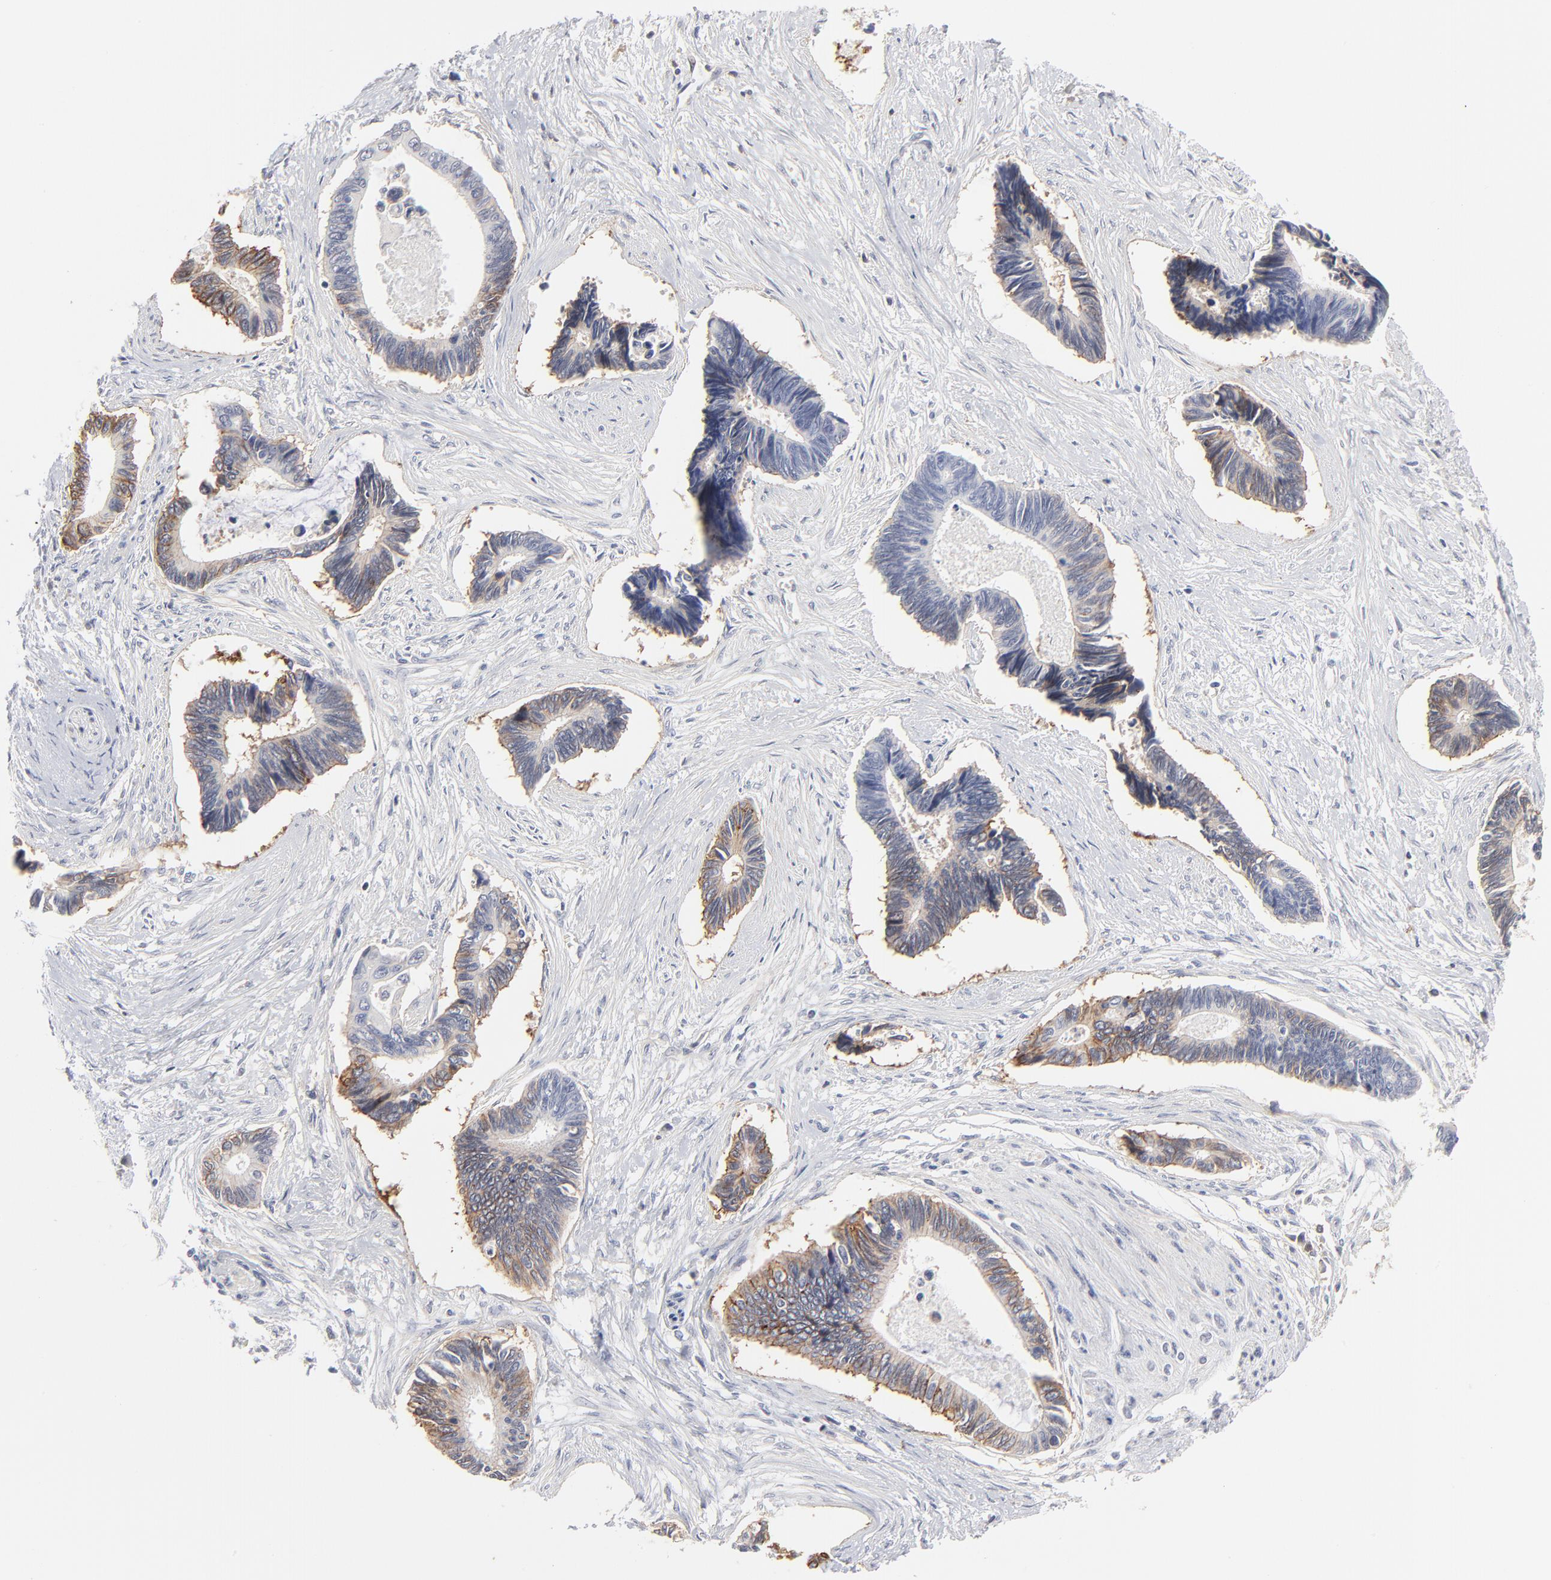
{"staining": {"intensity": "moderate", "quantity": "<25%", "location": "cytoplasmic/membranous"}, "tissue": "pancreatic cancer", "cell_type": "Tumor cells", "image_type": "cancer", "snomed": [{"axis": "morphology", "description": "Adenocarcinoma, NOS"}, {"axis": "topography", "description": "Pancreas"}], "caption": "This is a photomicrograph of immunohistochemistry (IHC) staining of pancreatic adenocarcinoma, which shows moderate positivity in the cytoplasmic/membranous of tumor cells.", "gene": "SLC16A1", "patient": {"sex": "female", "age": 70}}